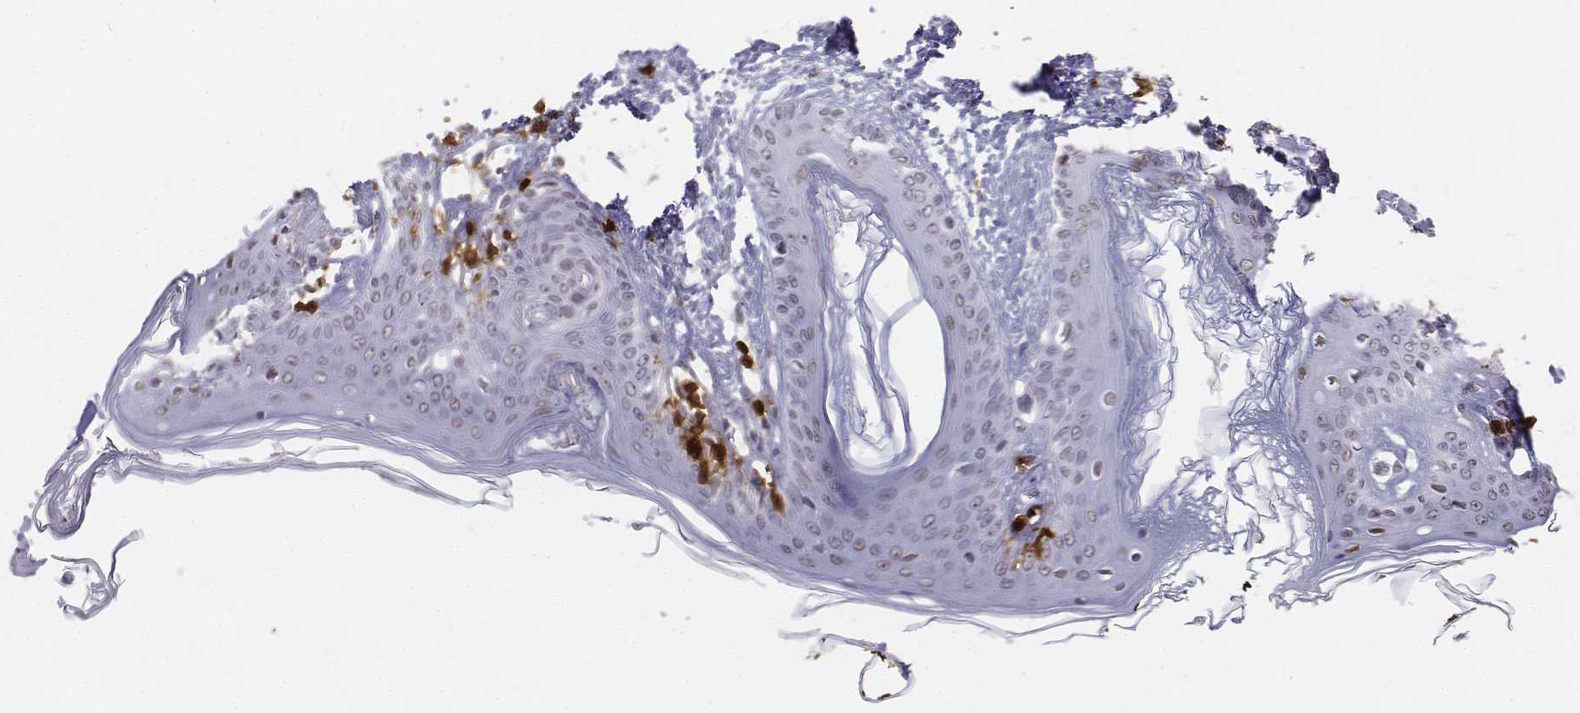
{"staining": {"intensity": "negative", "quantity": "none", "location": "none"}, "tissue": "skin", "cell_type": "Fibroblasts", "image_type": "normal", "snomed": [{"axis": "morphology", "description": "Normal tissue, NOS"}, {"axis": "topography", "description": "Skin"}], "caption": "IHC image of normal skin: skin stained with DAB demonstrates no significant protein staining in fibroblasts. (DAB (3,3'-diaminobenzidine) IHC with hematoxylin counter stain).", "gene": "CD3E", "patient": {"sex": "female", "age": 34}}